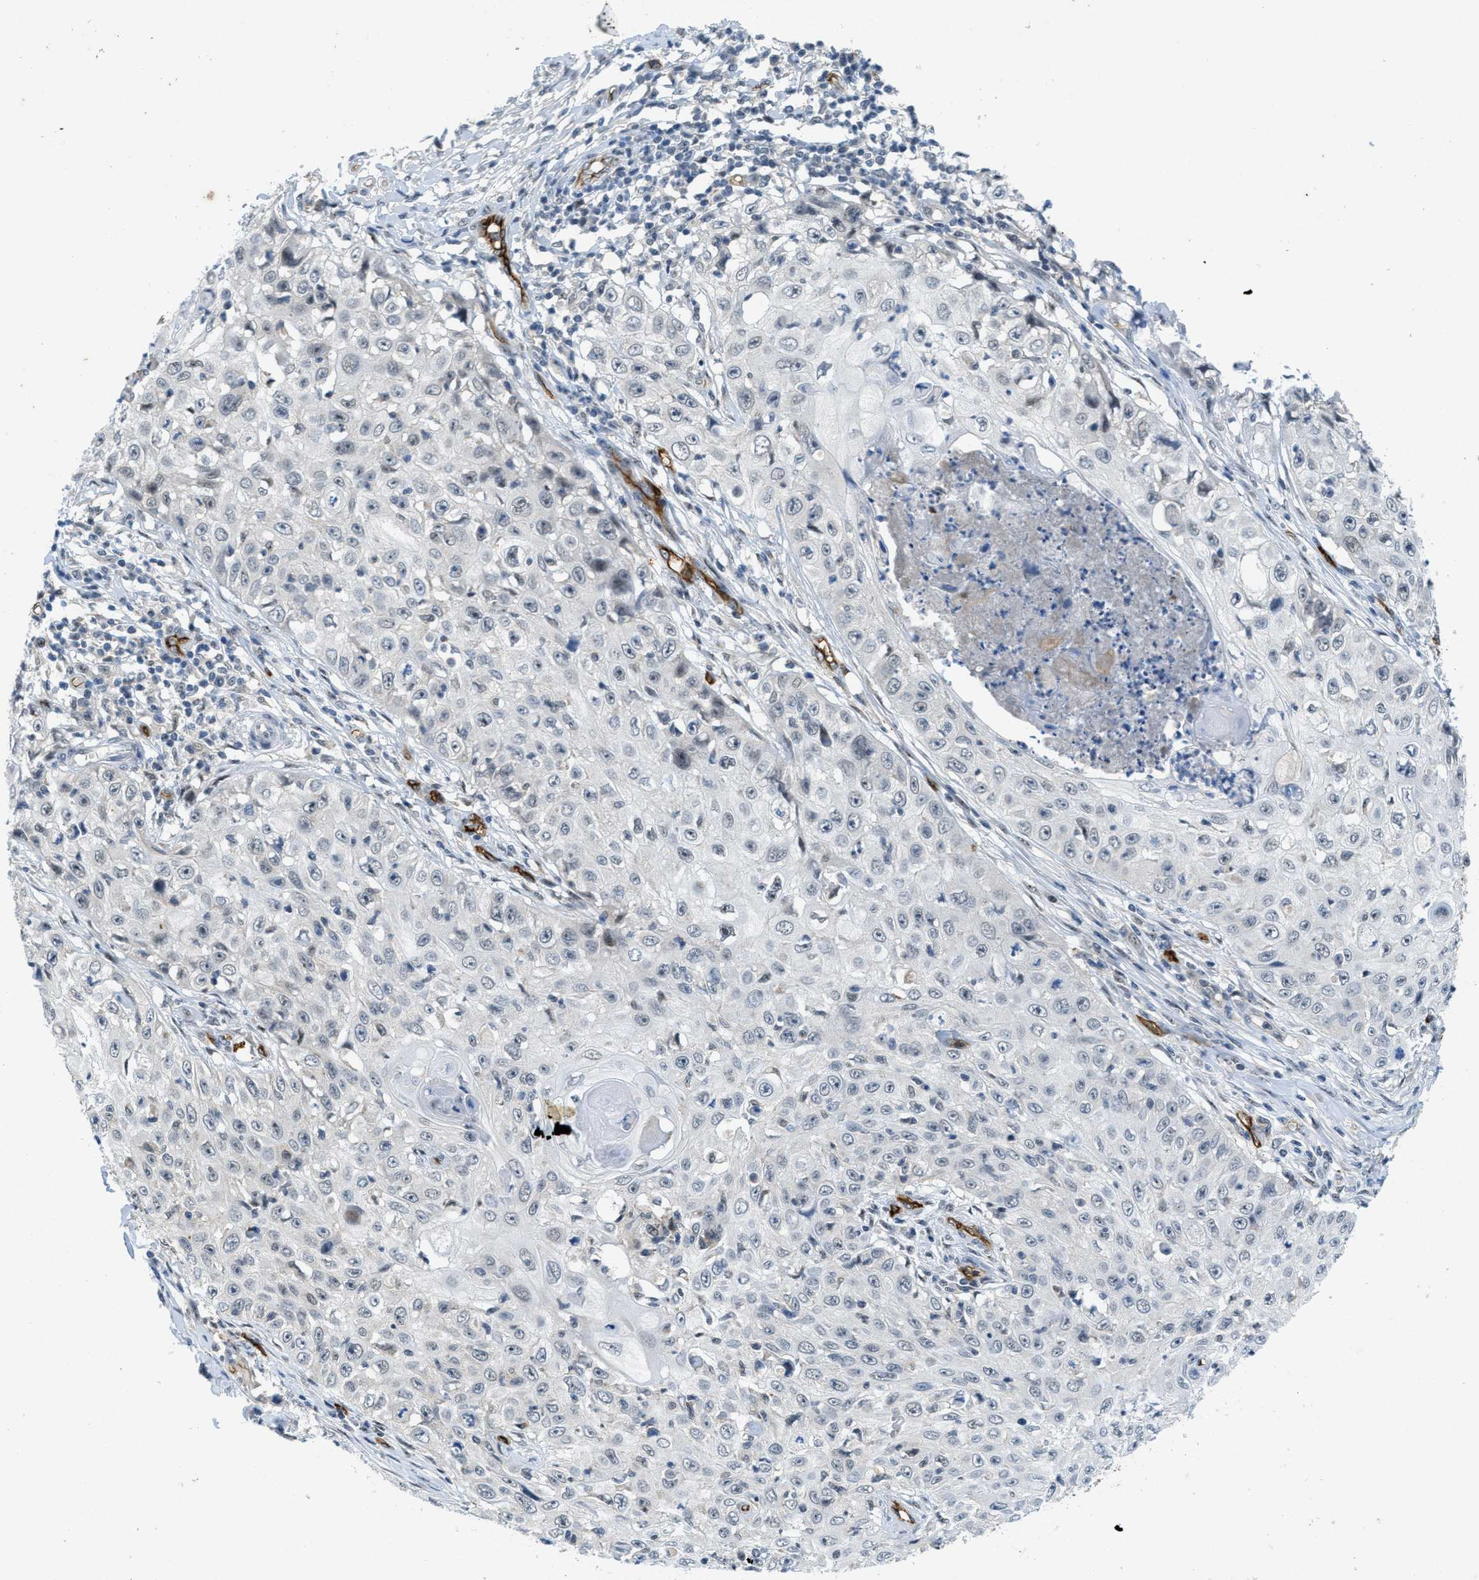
{"staining": {"intensity": "negative", "quantity": "none", "location": "none"}, "tissue": "skin cancer", "cell_type": "Tumor cells", "image_type": "cancer", "snomed": [{"axis": "morphology", "description": "Squamous cell carcinoma, NOS"}, {"axis": "topography", "description": "Skin"}], "caption": "Skin cancer (squamous cell carcinoma) was stained to show a protein in brown. There is no significant staining in tumor cells.", "gene": "SLCO2A1", "patient": {"sex": "male", "age": 86}}